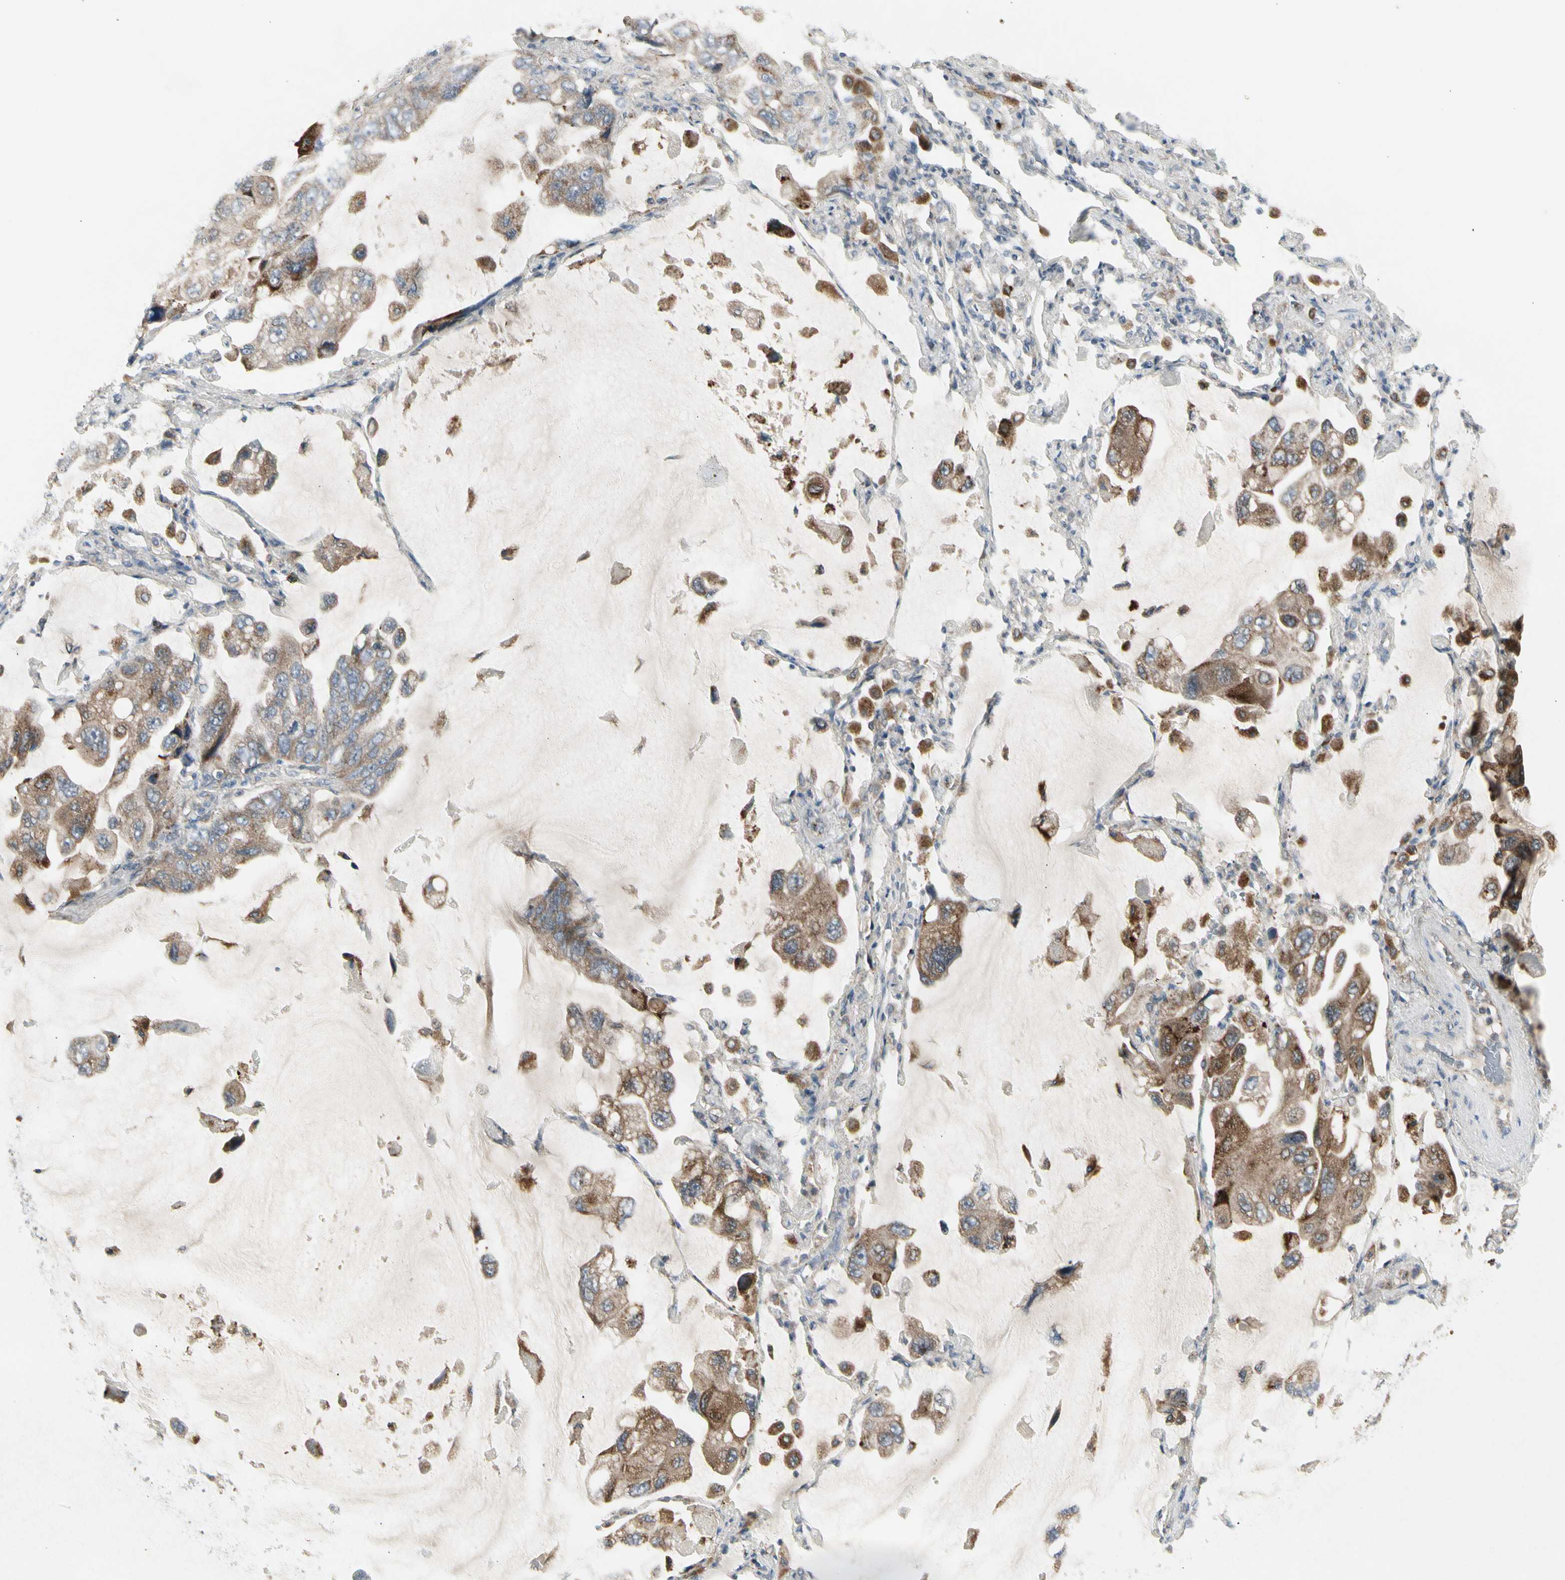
{"staining": {"intensity": "moderate", "quantity": ">75%", "location": "cytoplasmic/membranous"}, "tissue": "lung cancer", "cell_type": "Tumor cells", "image_type": "cancer", "snomed": [{"axis": "morphology", "description": "Squamous cell carcinoma, NOS"}, {"axis": "topography", "description": "Lung"}], "caption": "High-power microscopy captured an immunohistochemistry micrograph of lung cancer (squamous cell carcinoma), revealing moderate cytoplasmic/membranous positivity in about >75% of tumor cells.", "gene": "GRN", "patient": {"sex": "female", "age": 73}}